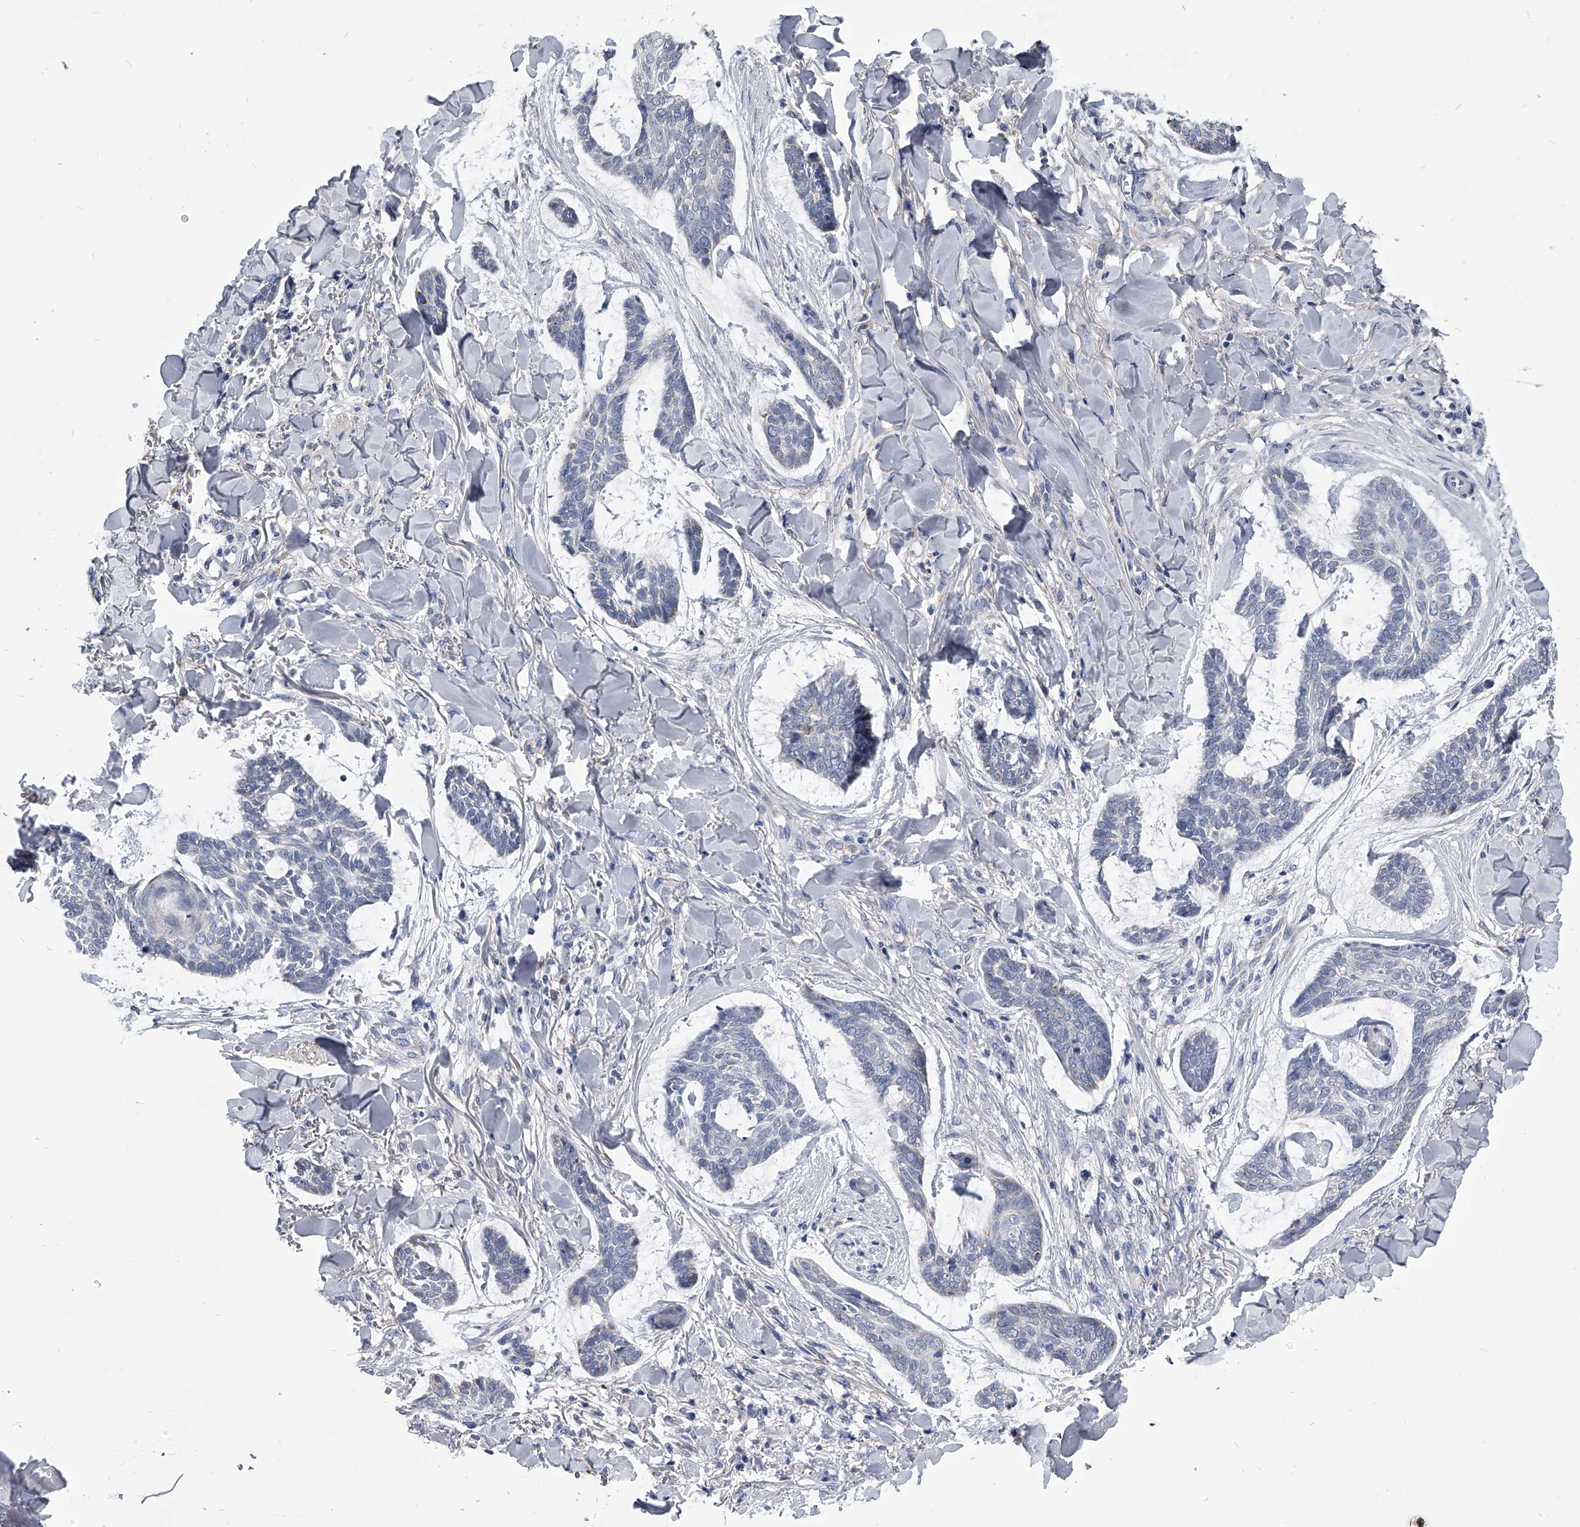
{"staining": {"intensity": "negative", "quantity": "none", "location": "none"}, "tissue": "skin cancer", "cell_type": "Tumor cells", "image_type": "cancer", "snomed": [{"axis": "morphology", "description": "Basal cell carcinoma"}, {"axis": "topography", "description": "Skin"}], "caption": "Immunohistochemistry (IHC) photomicrograph of neoplastic tissue: human skin cancer (basal cell carcinoma) stained with DAB reveals no significant protein staining in tumor cells. (Immunohistochemistry (IHC), brightfield microscopy, high magnification).", "gene": "OAT", "patient": {"sex": "male", "age": 43}}